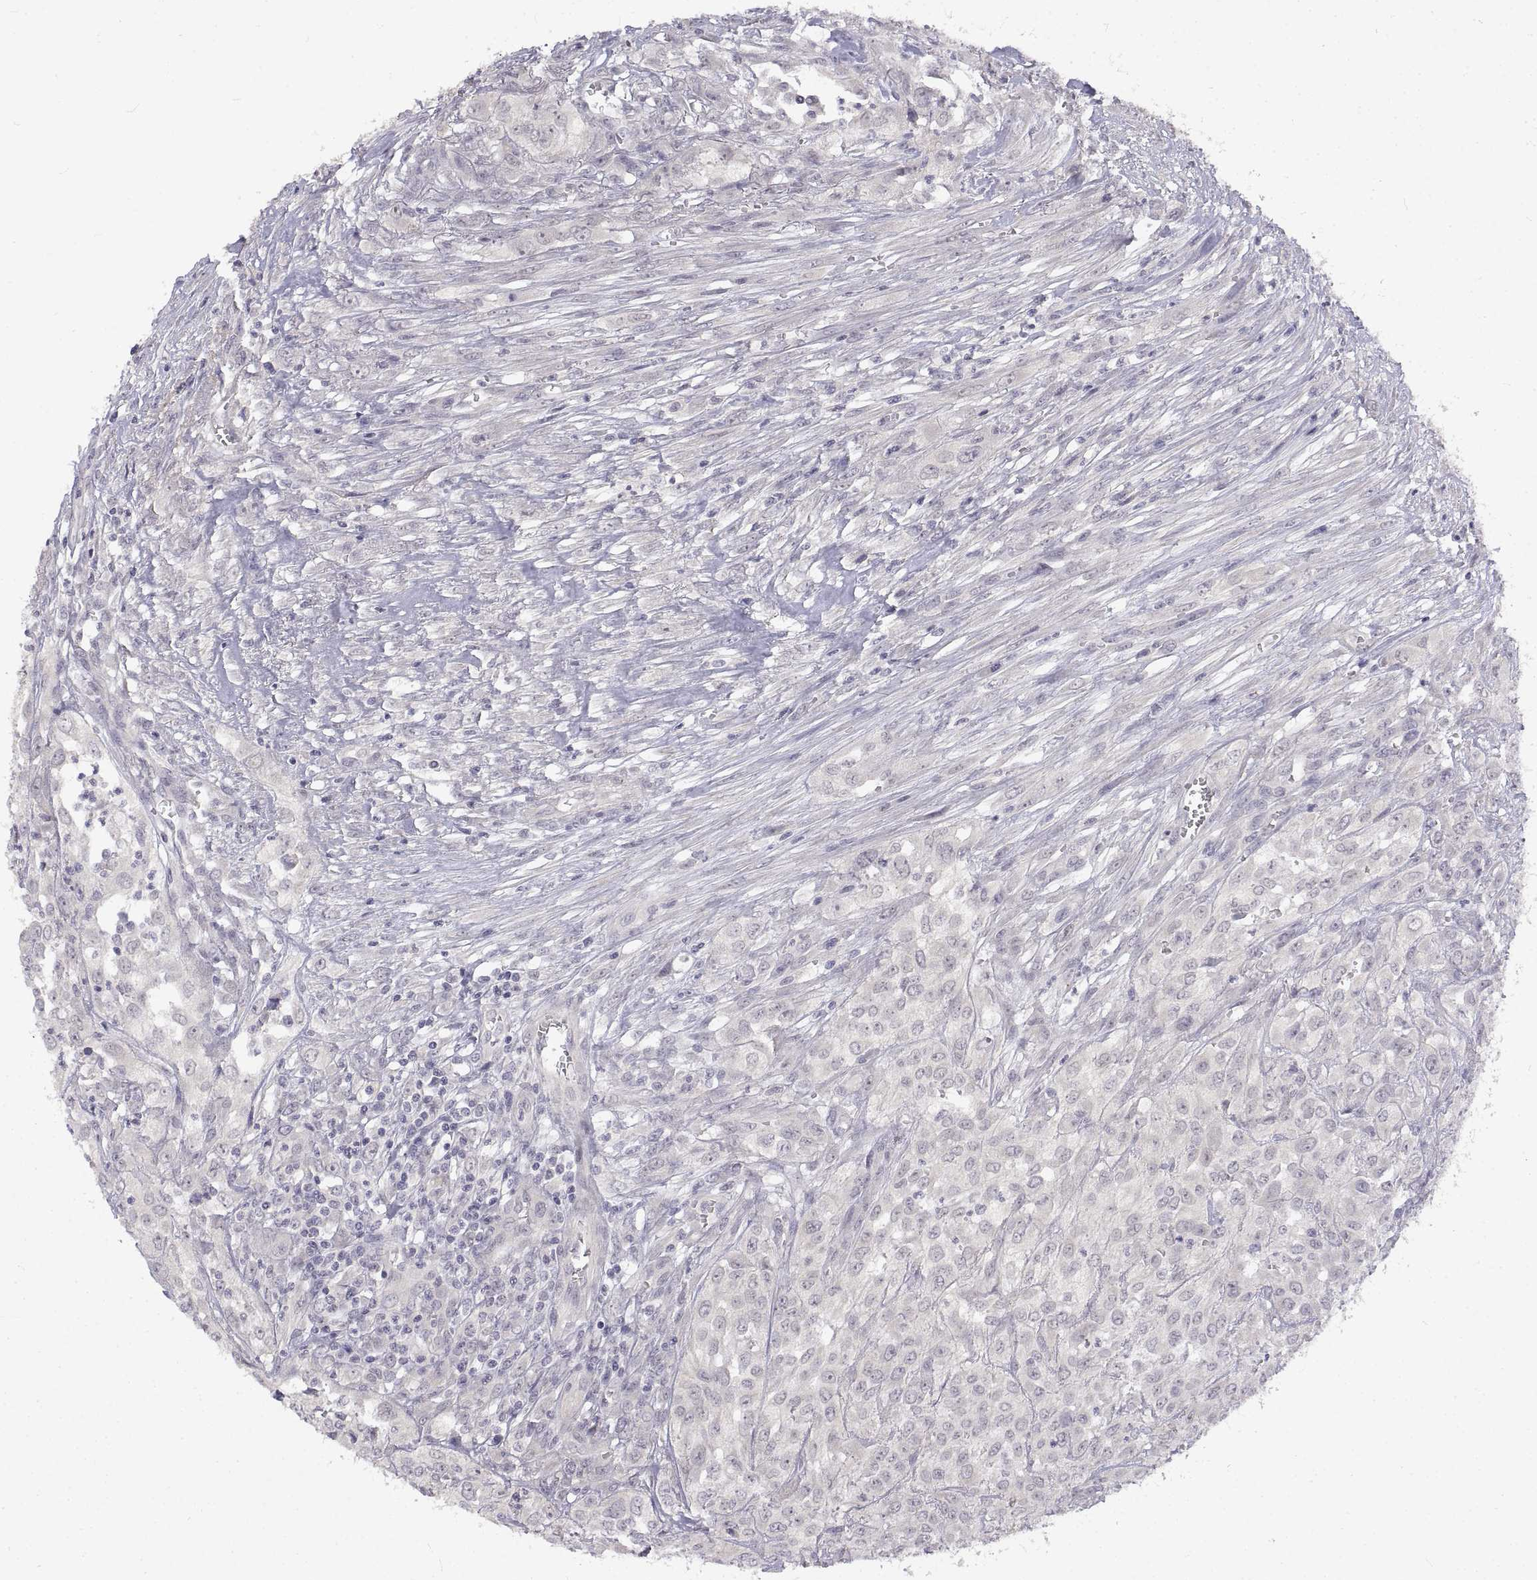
{"staining": {"intensity": "negative", "quantity": "none", "location": "none"}, "tissue": "urothelial cancer", "cell_type": "Tumor cells", "image_type": "cancer", "snomed": [{"axis": "morphology", "description": "Urothelial carcinoma, High grade"}, {"axis": "topography", "description": "Urinary bladder"}], "caption": "Human urothelial carcinoma (high-grade) stained for a protein using IHC displays no staining in tumor cells.", "gene": "ANO2", "patient": {"sex": "male", "age": 67}}